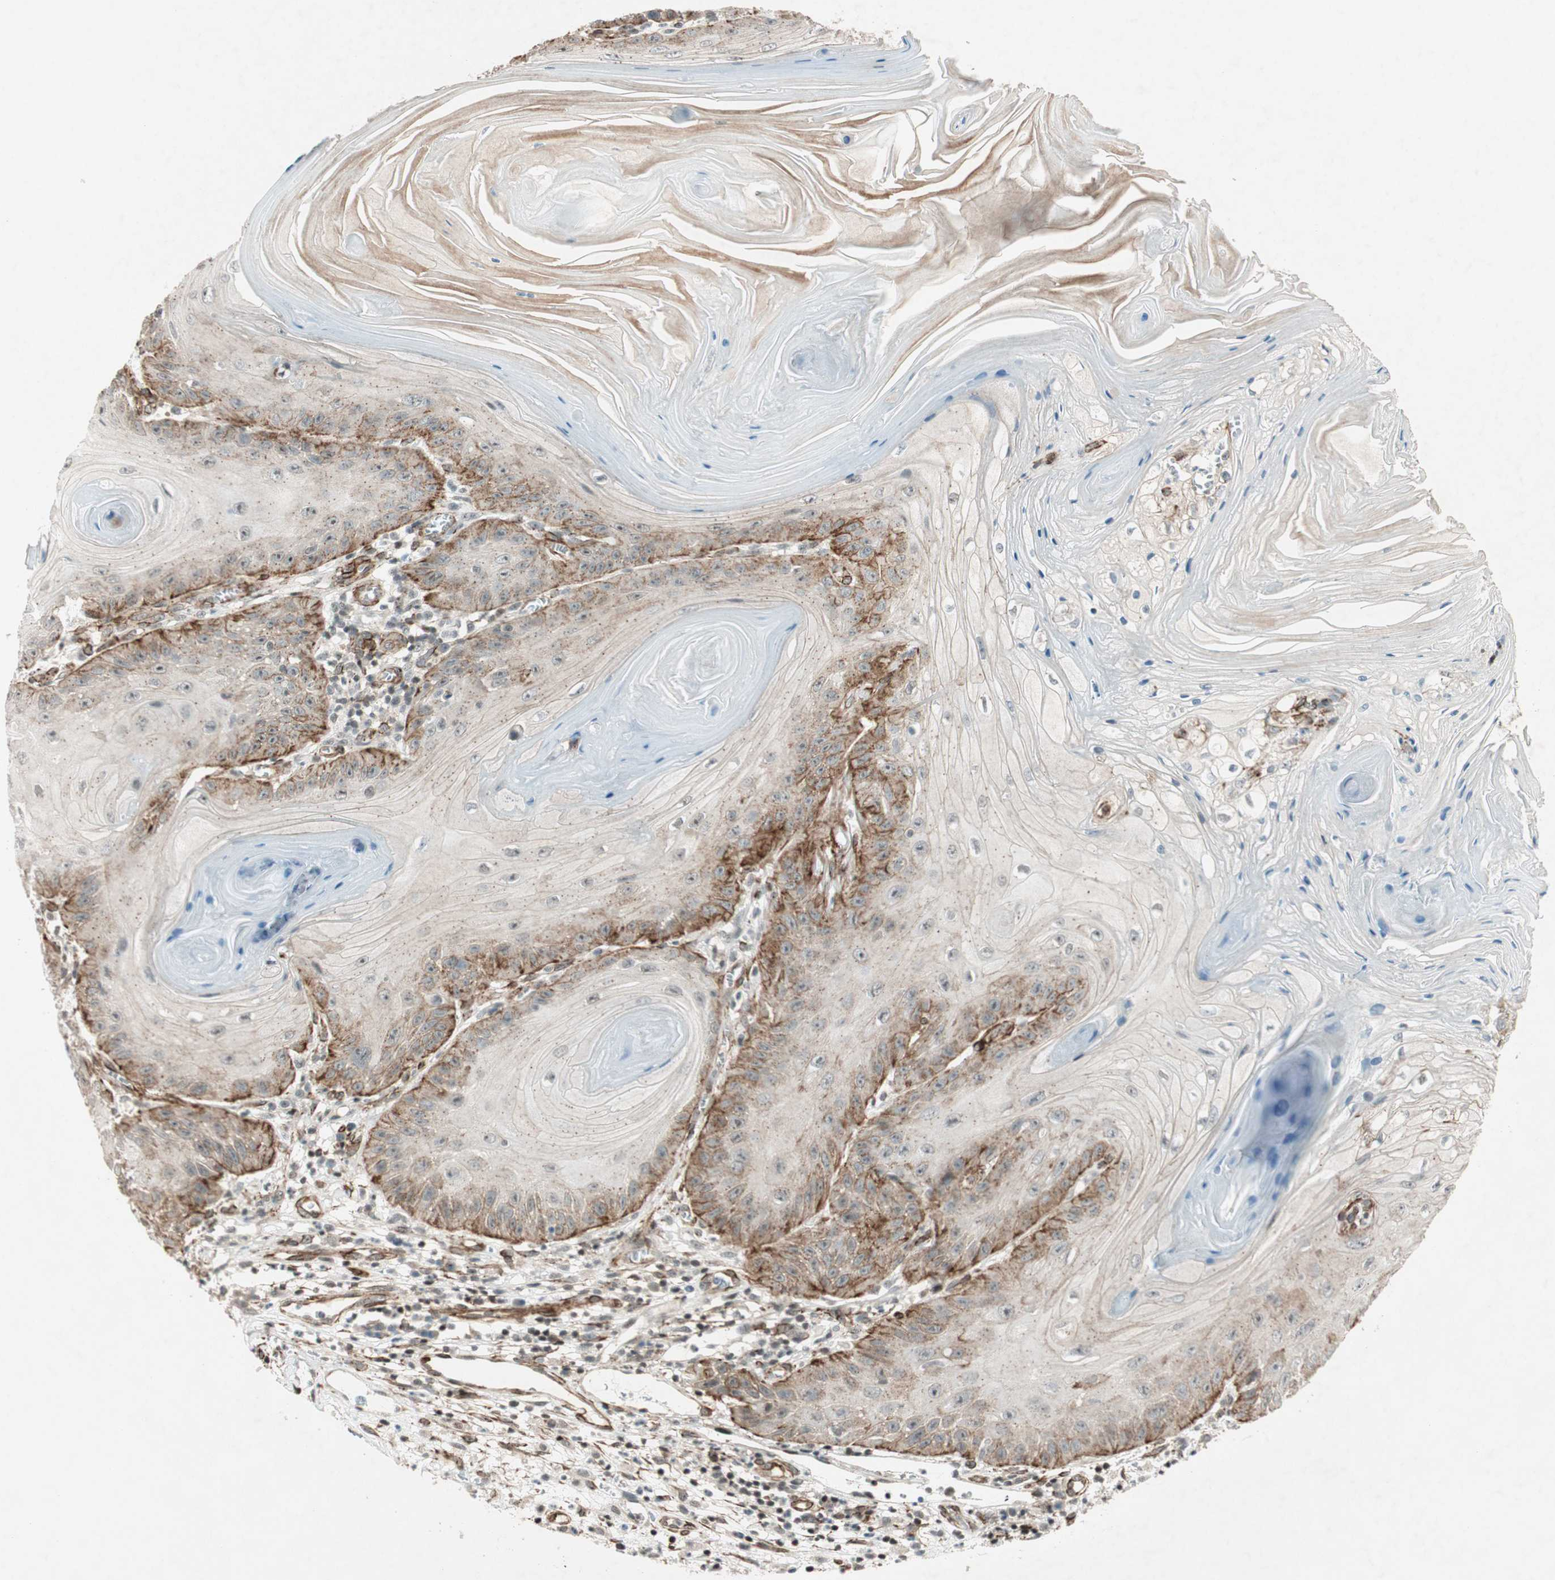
{"staining": {"intensity": "strong", "quantity": "<25%", "location": "cytoplasmic/membranous"}, "tissue": "skin cancer", "cell_type": "Tumor cells", "image_type": "cancer", "snomed": [{"axis": "morphology", "description": "Squamous cell carcinoma, NOS"}, {"axis": "topography", "description": "Skin"}], "caption": "Protein positivity by IHC displays strong cytoplasmic/membranous staining in approximately <25% of tumor cells in skin cancer.", "gene": "CDK19", "patient": {"sex": "female", "age": 78}}